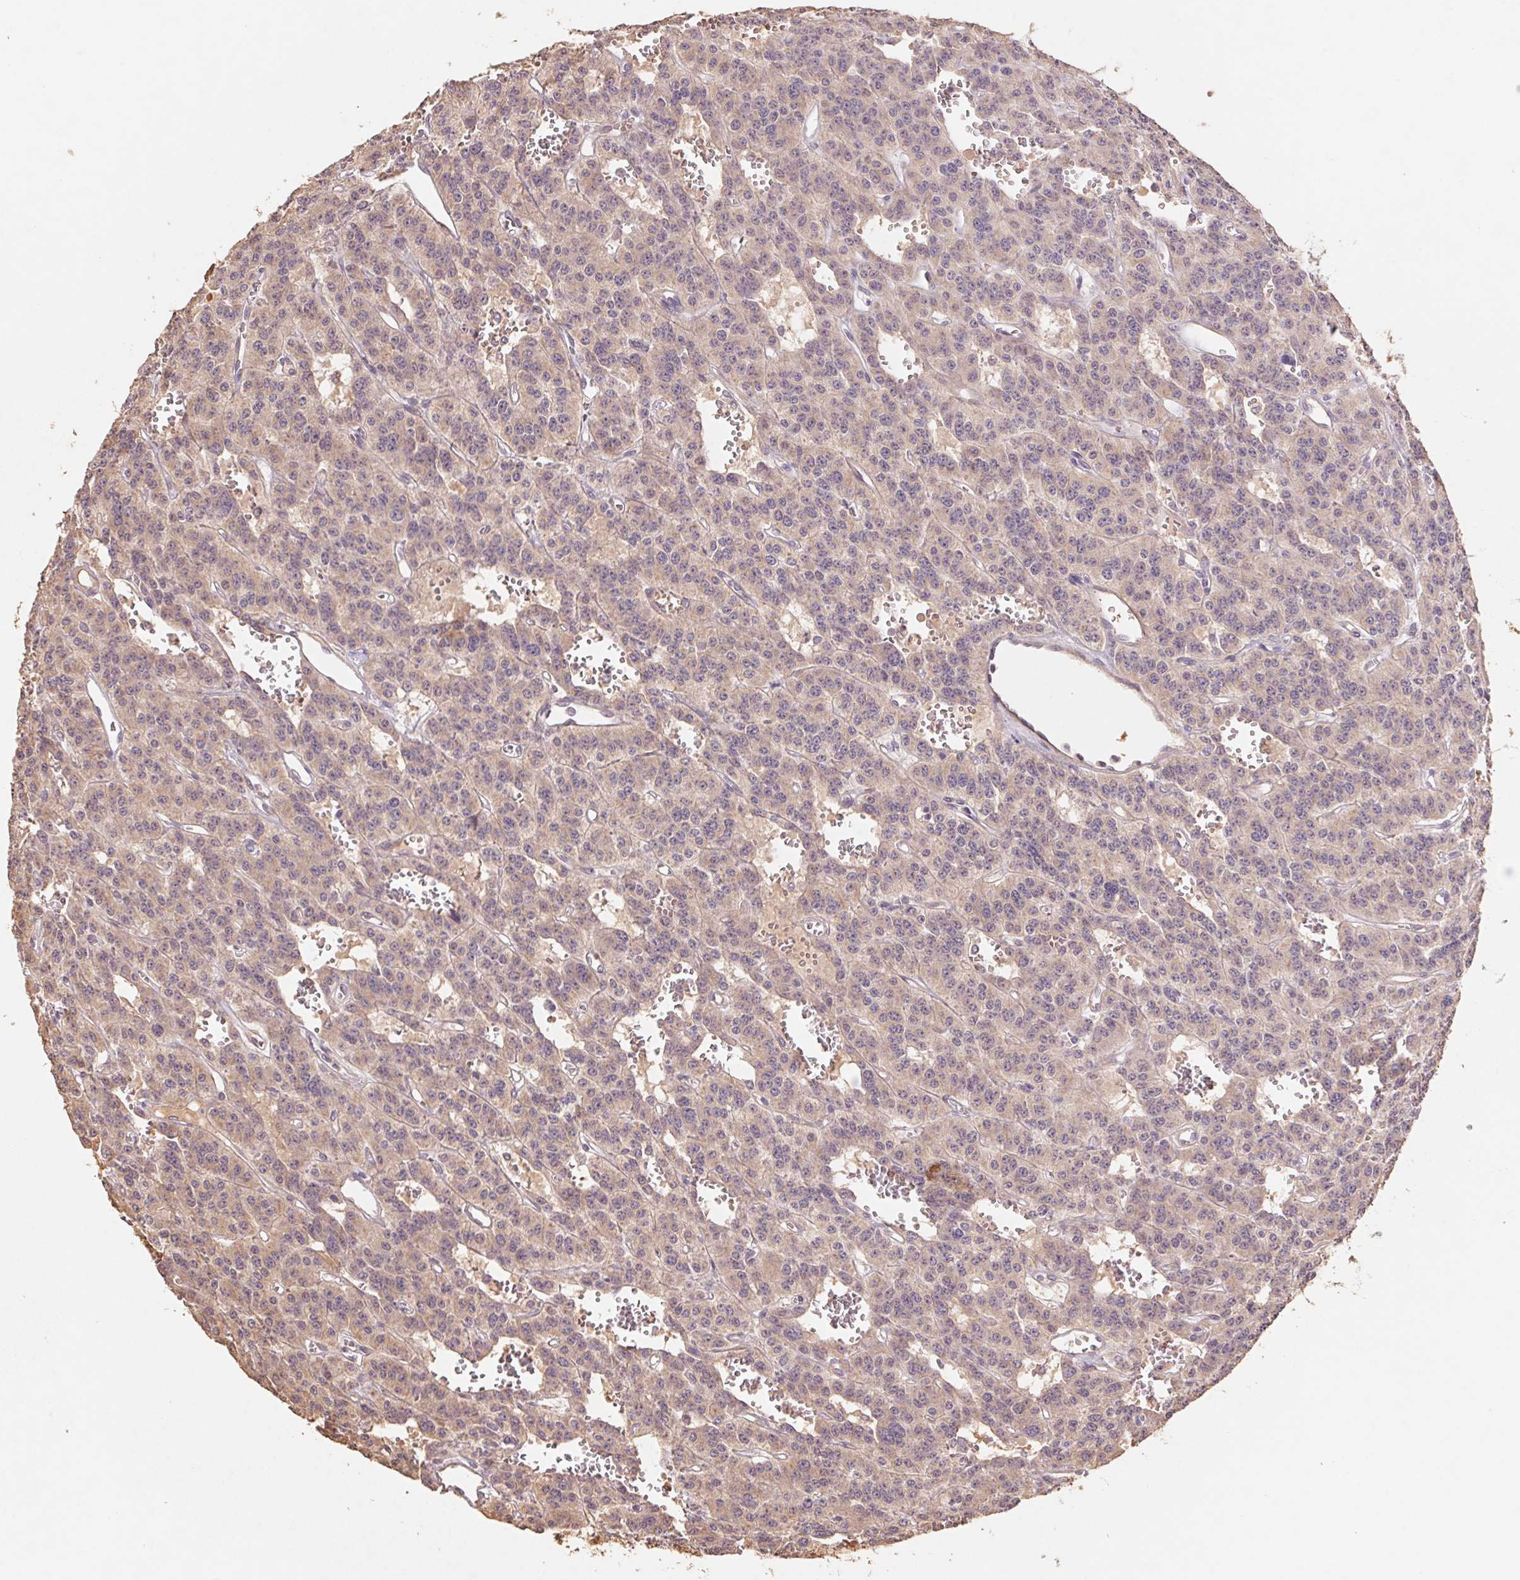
{"staining": {"intensity": "weak", "quantity": ">75%", "location": "cytoplasmic/membranous"}, "tissue": "carcinoid", "cell_type": "Tumor cells", "image_type": "cancer", "snomed": [{"axis": "morphology", "description": "Carcinoid, malignant, NOS"}, {"axis": "topography", "description": "Lung"}], "caption": "Weak cytoplasmic/membranous protein expression is present in about >75% of tumor cells in carcinoid.", "gene": "GRM2", "patient": {"sex": "female", "age": 71}}